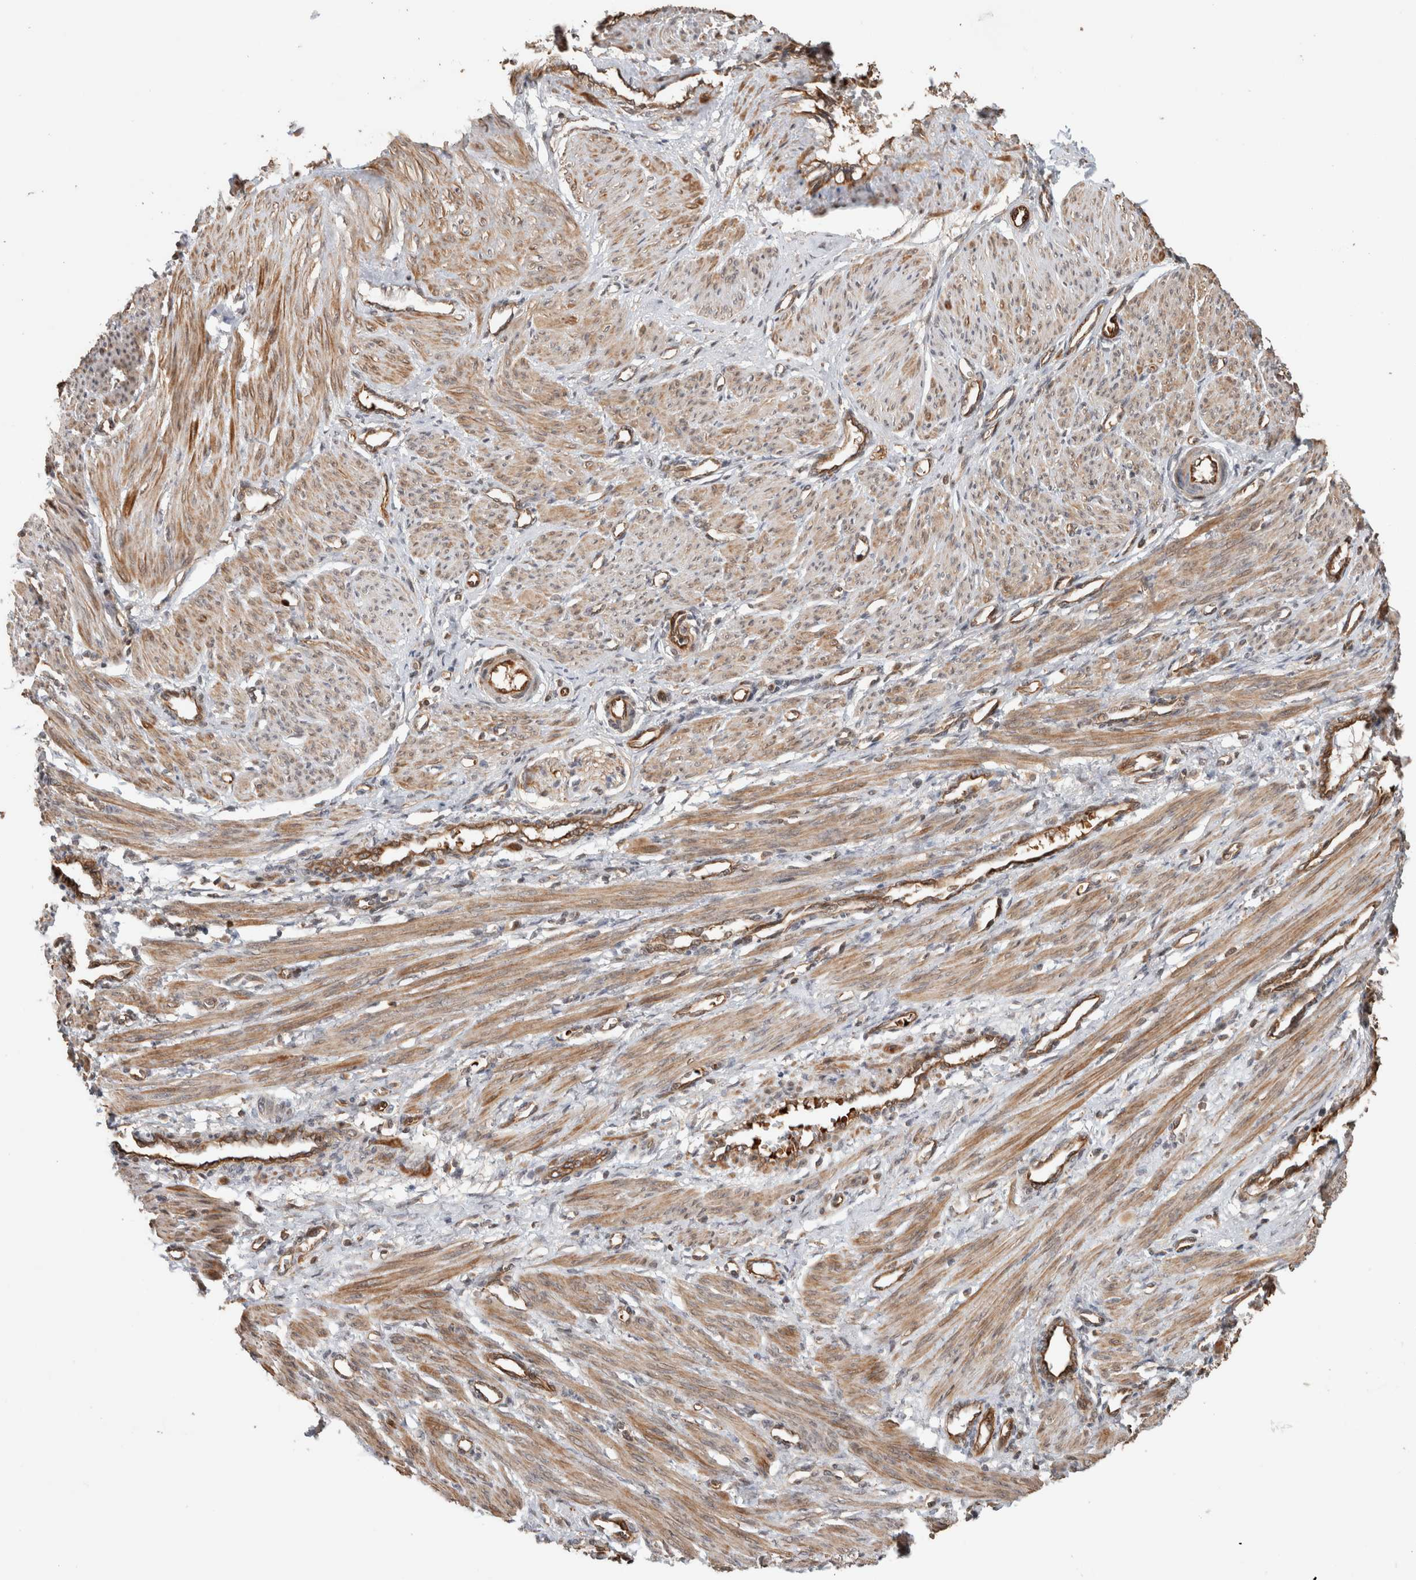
{"staining": {"intensity": "moderate", "quantity": ">75%", "location": "cytoplasmic/membranous"}, "tissue": "smooth muscle", "cell_type": "Smooth muscle cells", "image_type": "normal", "snomed": [{"axis": "morphology", "description": "Normal tissue, NOS"}, {"axis": "topography", "description": "Endometrium"}], "caption": "Immunohistochemical staining of unremarkable smooth muscle demonstrates moderate cytoplasmic/membranous protein expression in approximately >75% of smooth muscle cells.", "gene": "OTUD6B", "patient": {"sex": "female", "age": 33}}